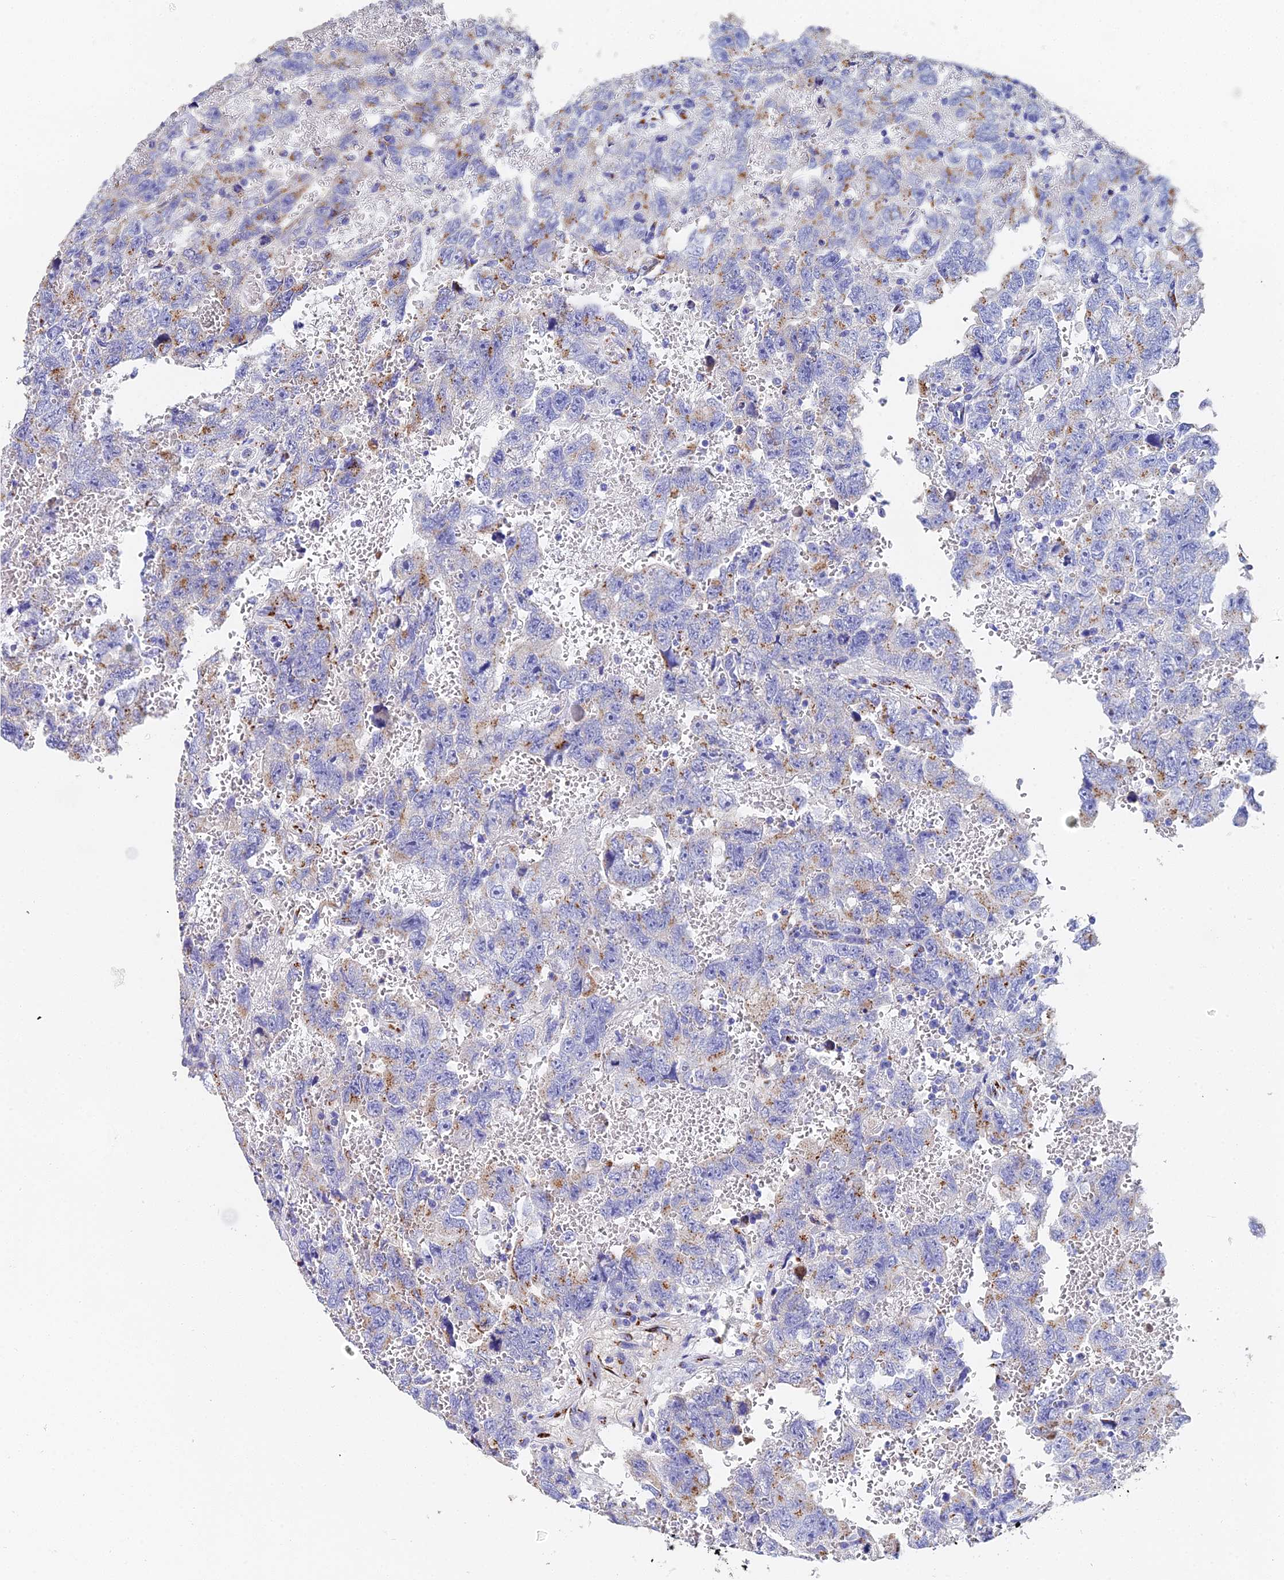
{"staining": {"intensity": "moderate", "quantity": "<25%", "location": "cytoplasmic/membranous"}, "tissue": "testis cancer", "cell_type": "Tumor cells", "image_type": "cancer", "snomed": [{"axis": "morphology", "description": "Carcinoma, Embryonal, NOS"}, {"axis": "topography", "description": "Testis"}], "caption": "The histopathology image shows staining of testis cancer (embryonal carcinoma), revealing moderate cytoplasmic/membranous protein expression (brown color) within tumor cells.", "gene": "ENSG00000268674", "patient": {"sex": "male", "age": 45}}